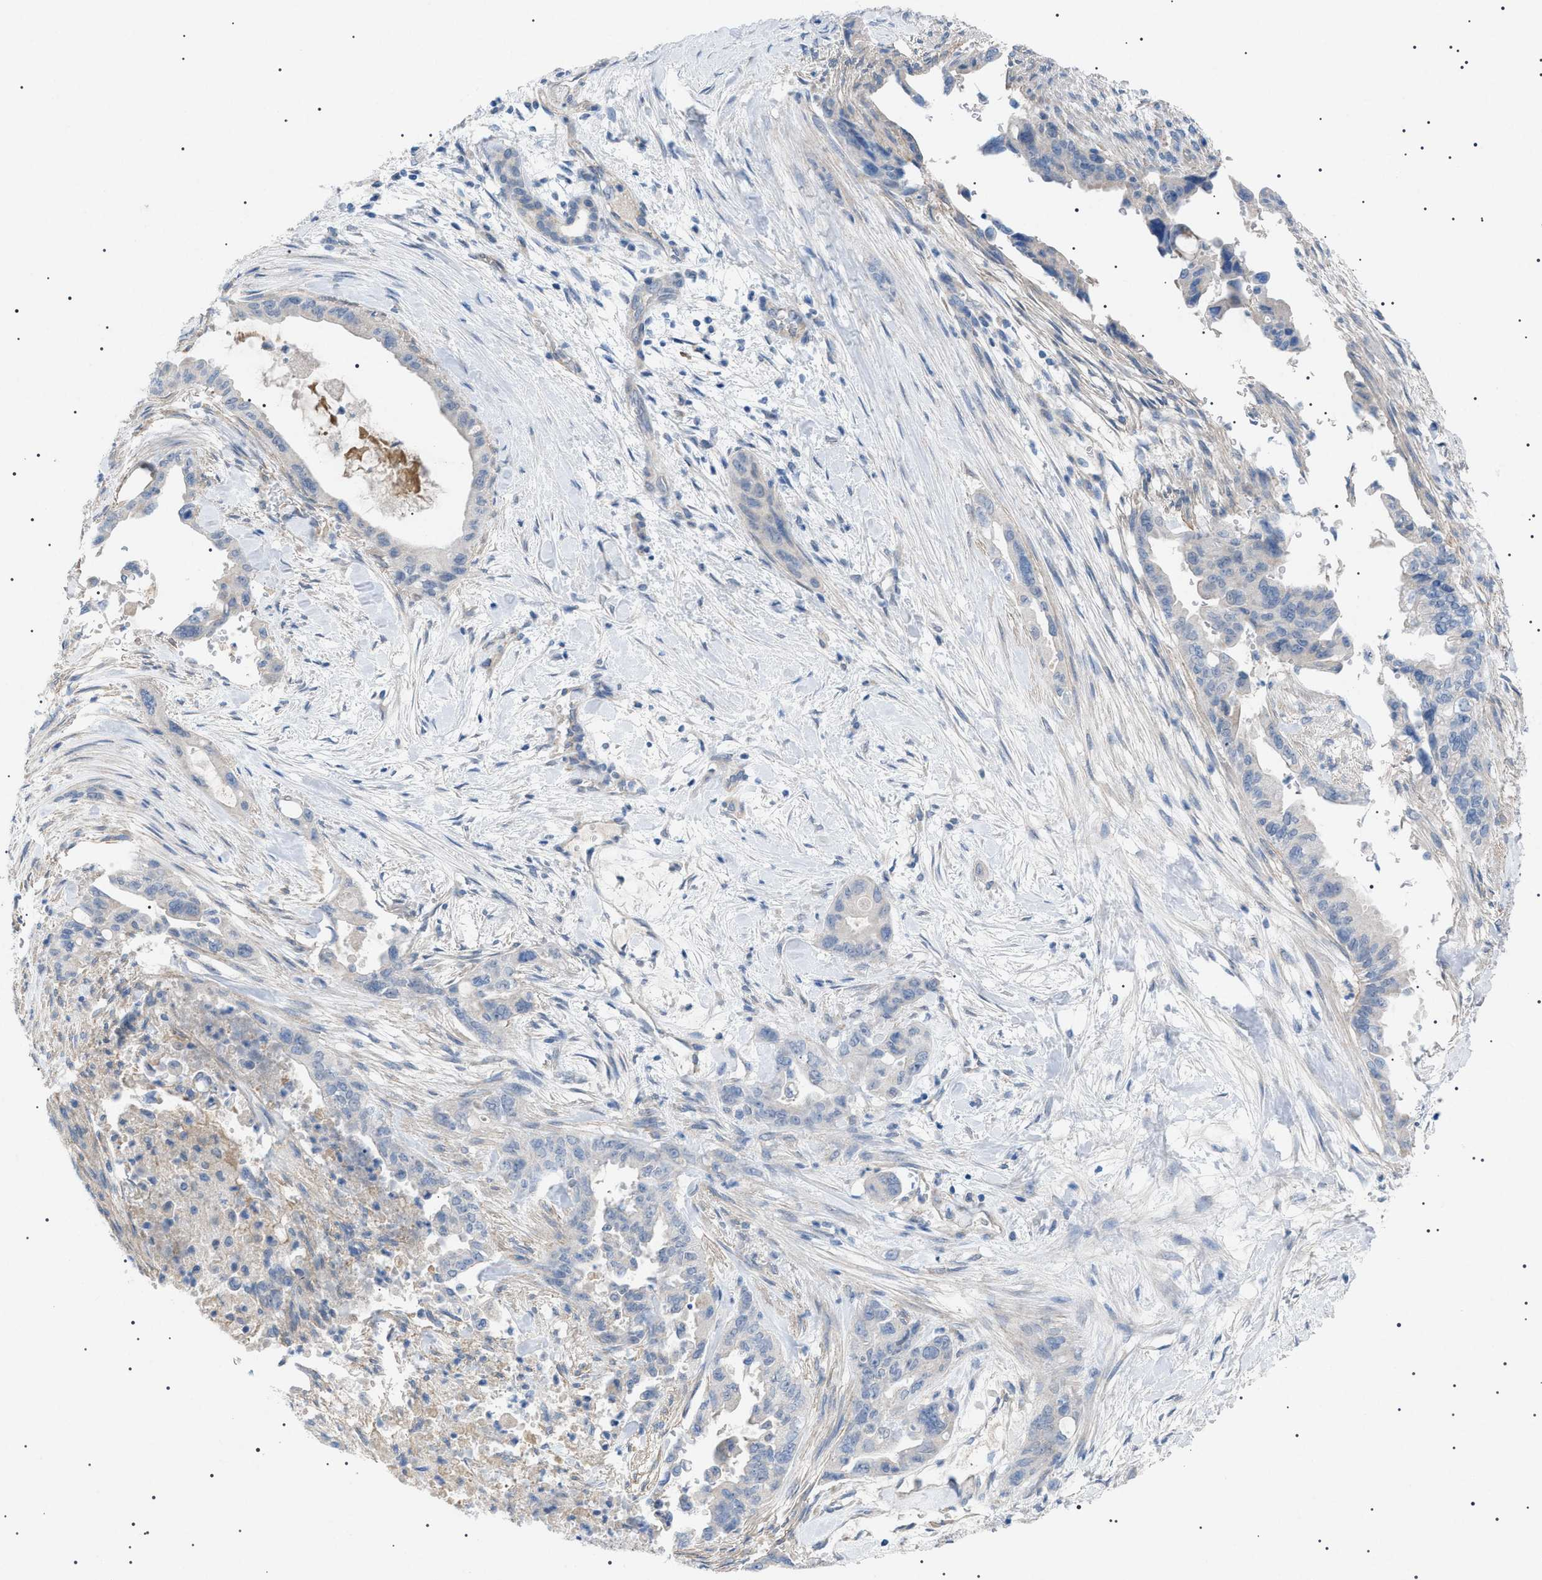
{"staining": {"intensity": "negative", "quantity": "none", "location": "none"}, "tissue": "pancreatic cancer", "cell_type": "Tumor cells", "image_type": "cancer", "snomed": [{"axis": "morphology", "description": "Adenocarcinoma, NOS"}, {"axis": "topography", "description": "Pancreas"}], "caption": "The IHC micrograph has no significant expression in tumor cells of pancreatic cancer tissue.", "gene": "ADAMTS1", "patient": {"sex": "male", "age": 70}}